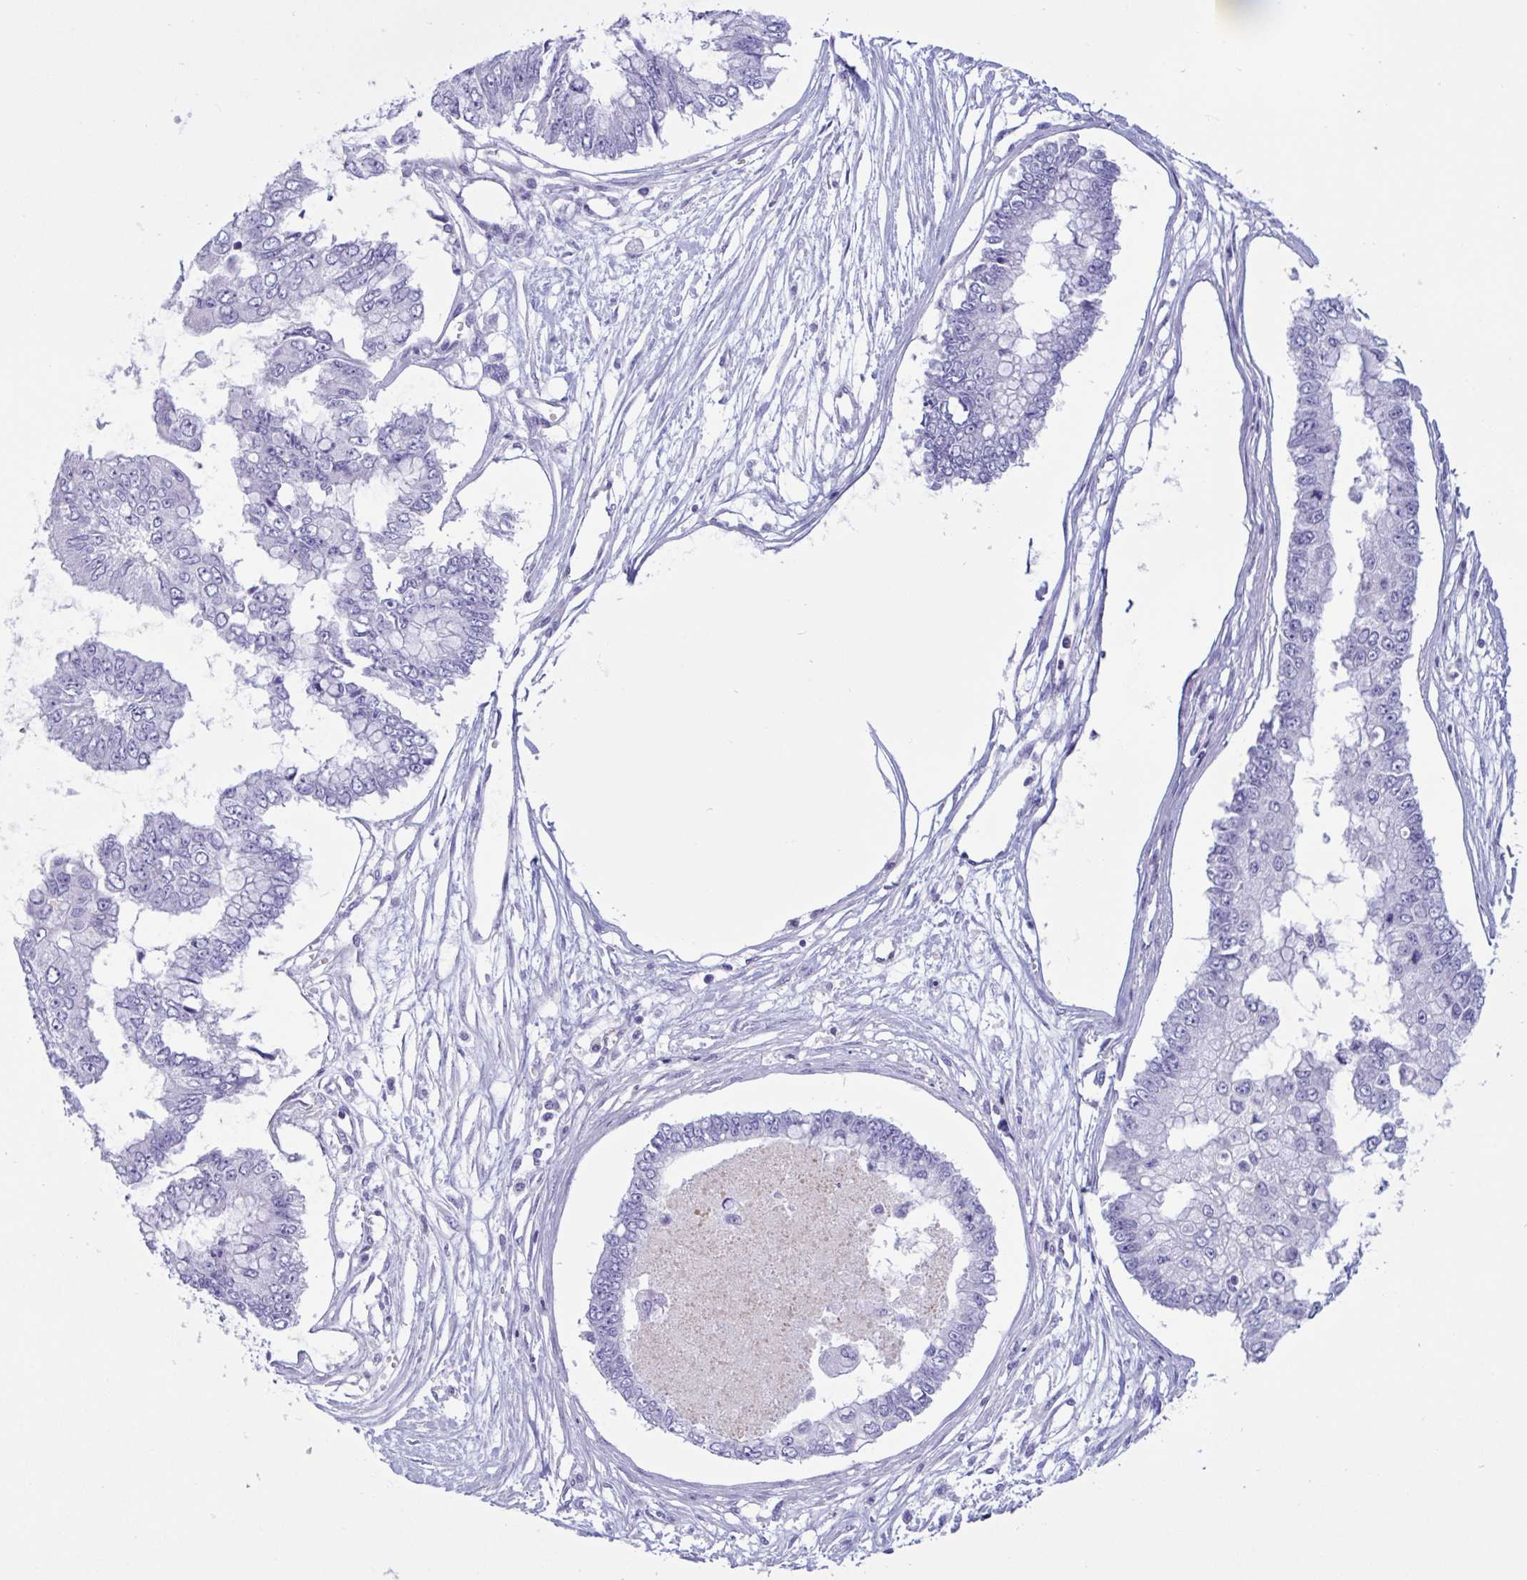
{"staining": {"intensity": "negative", "quantity": "none", "location": "none"}, "tissue": "ovarian cancer", "cell_type": "Tumor cells", "image_type": "cancer", "snomed": [{"axis": "morphology", "description": "Cystadenocarcinoma, mucinous, NOS"}, {"axis": "topography", "description": "Ovary"}], "caption": "High power microscopy micrograph of an IHC micrograph of mucinous cystadenocarcinoma (ovarian), revealing no significant positivity in tumor cells. Nuclei are stained in blue.", "gene": "RPL22L1", "patient": {"sex": "female", "age": 72}}